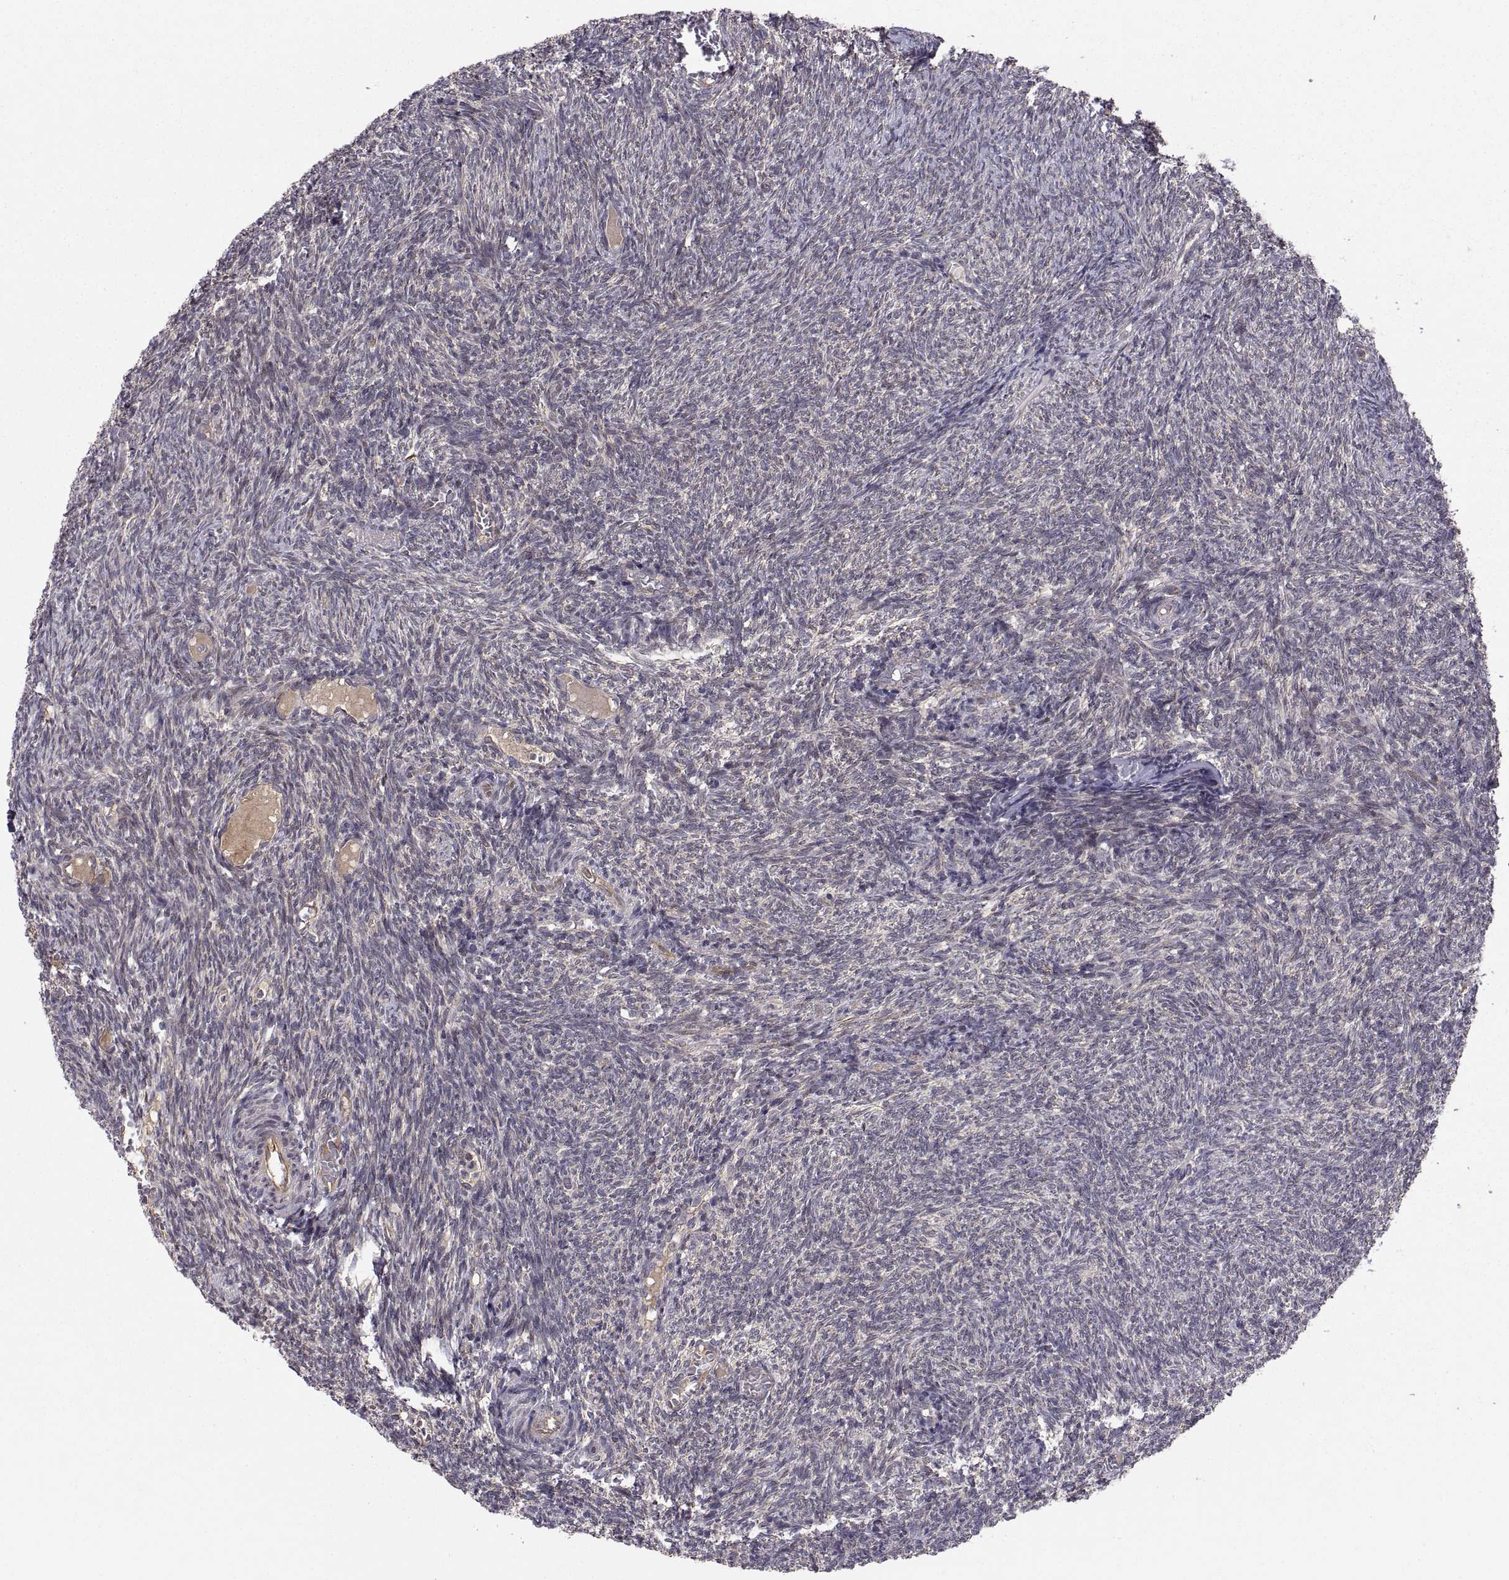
{"staining": {"intensity": "moderate", "quantity": ">75%", "location": "cytoplasmic/membranous"}, "tissue": "ovary", "cell_type": "Follicle cells", "image_type": "normal", "snomed": [{"axis": "morphology", "description": "Normal tissue, NOS"}, {"axis": "topography", "description": "Ovary"}], "caption": "A photomicrograph showing moderate cytoplasmic/membranous expression in about >75% of follicle cells in normal ovary, as visualized by brown immunohistochemical staining.", "gene": "ABL2", "patient": {"sex": "female", "age": 39}}